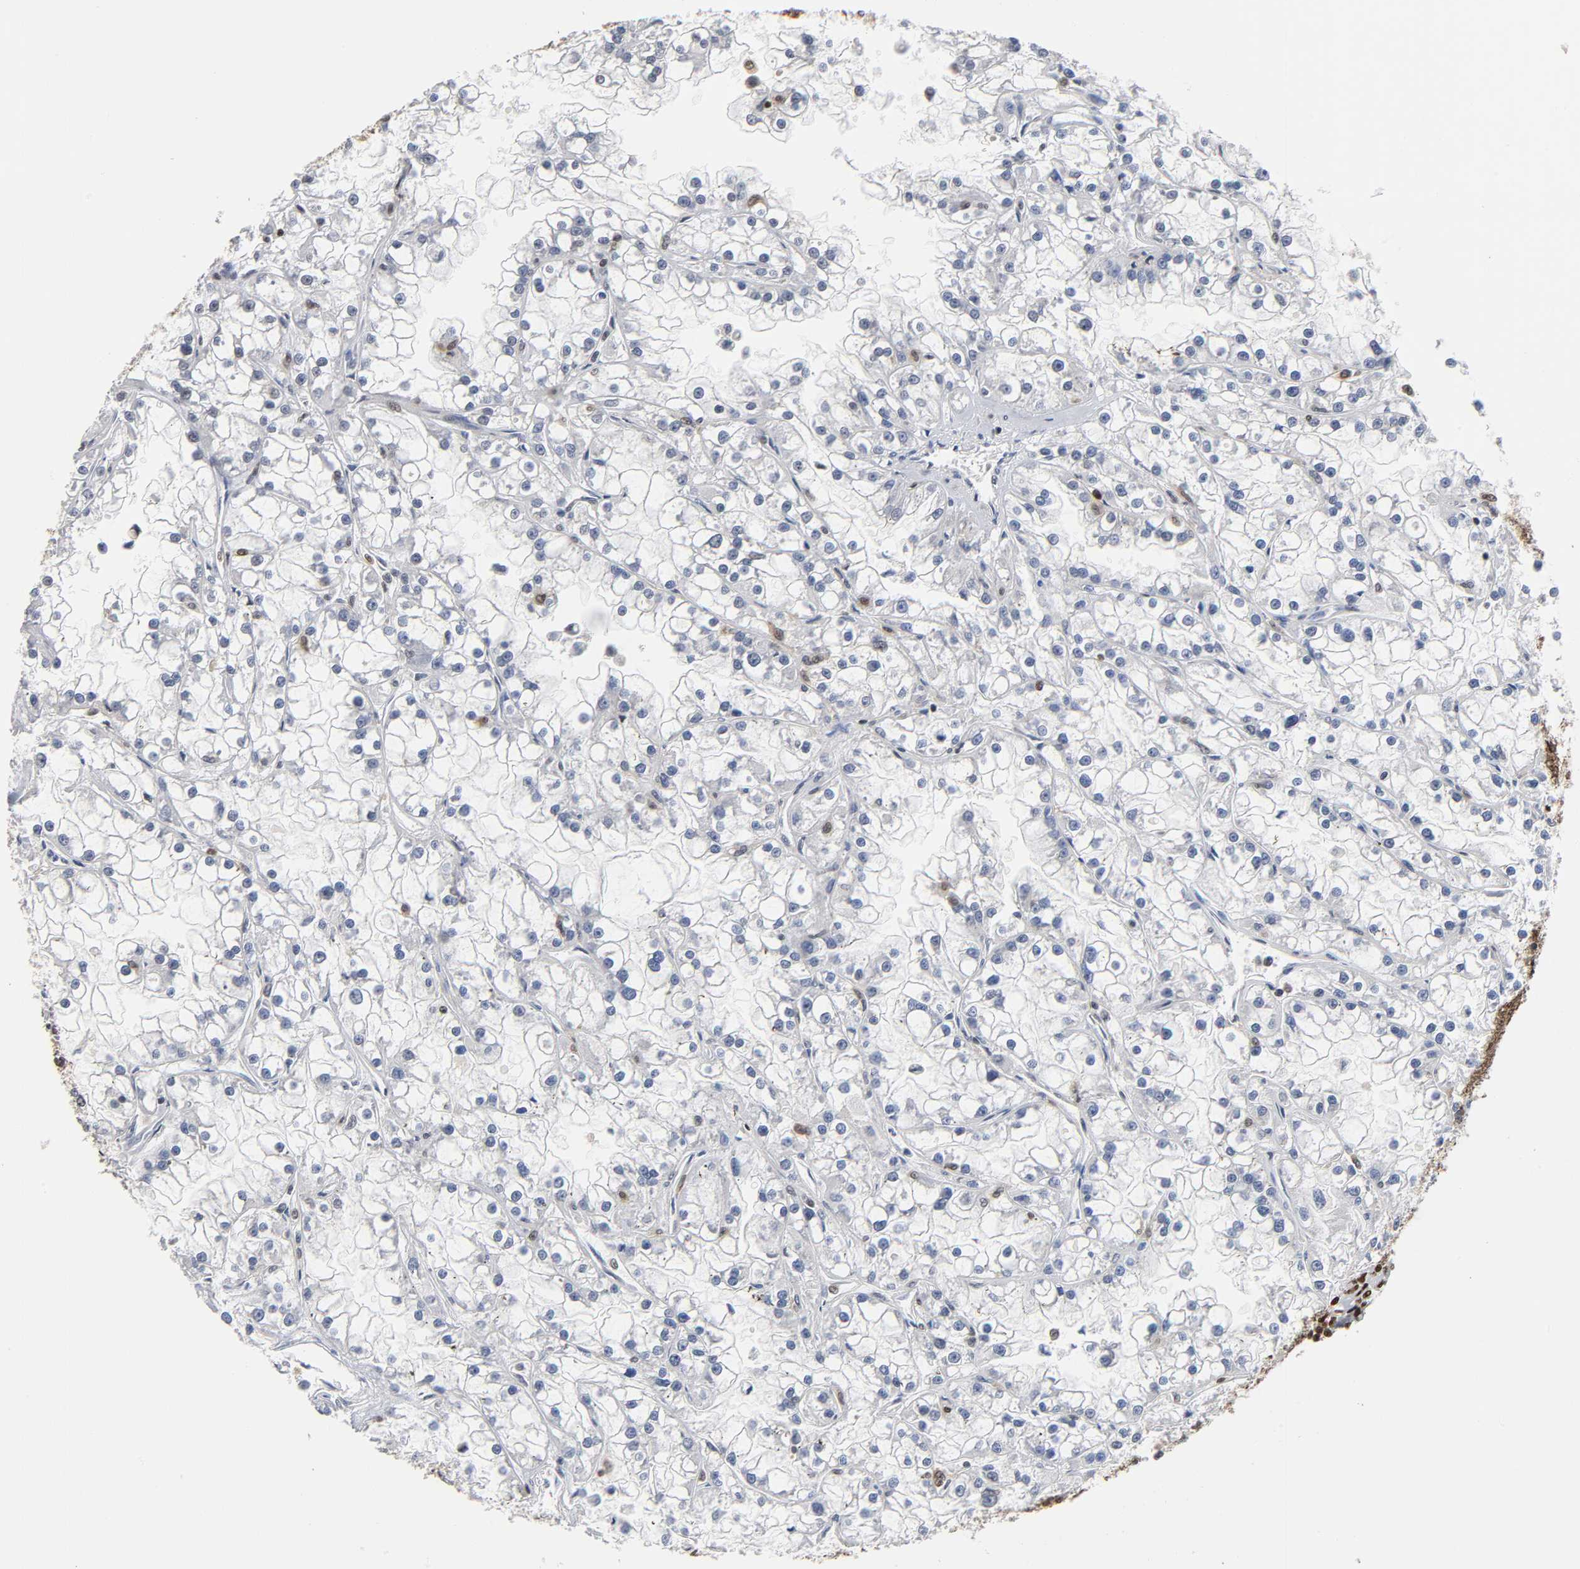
{"staining": {"intensity": "negative", "quantity": "none", "location": "none"}, "tissue": "renal cancer", "cell_type": "Tumor cells", "image_type": "cancer", "snomed": [{"axis": "morphology", "description": "Adenocarcinoma, NOS"}, {"axis": "topography", "description": "Kidney"}], "caption": "DAB (3,3'-diaminobenzidine) immunohistochemical staining of human renal adenocarcinoma exhibits no significant positivity in tumor cells.", "gene": "ILKAP", "patient": {"sex": "female", "age": 52}}